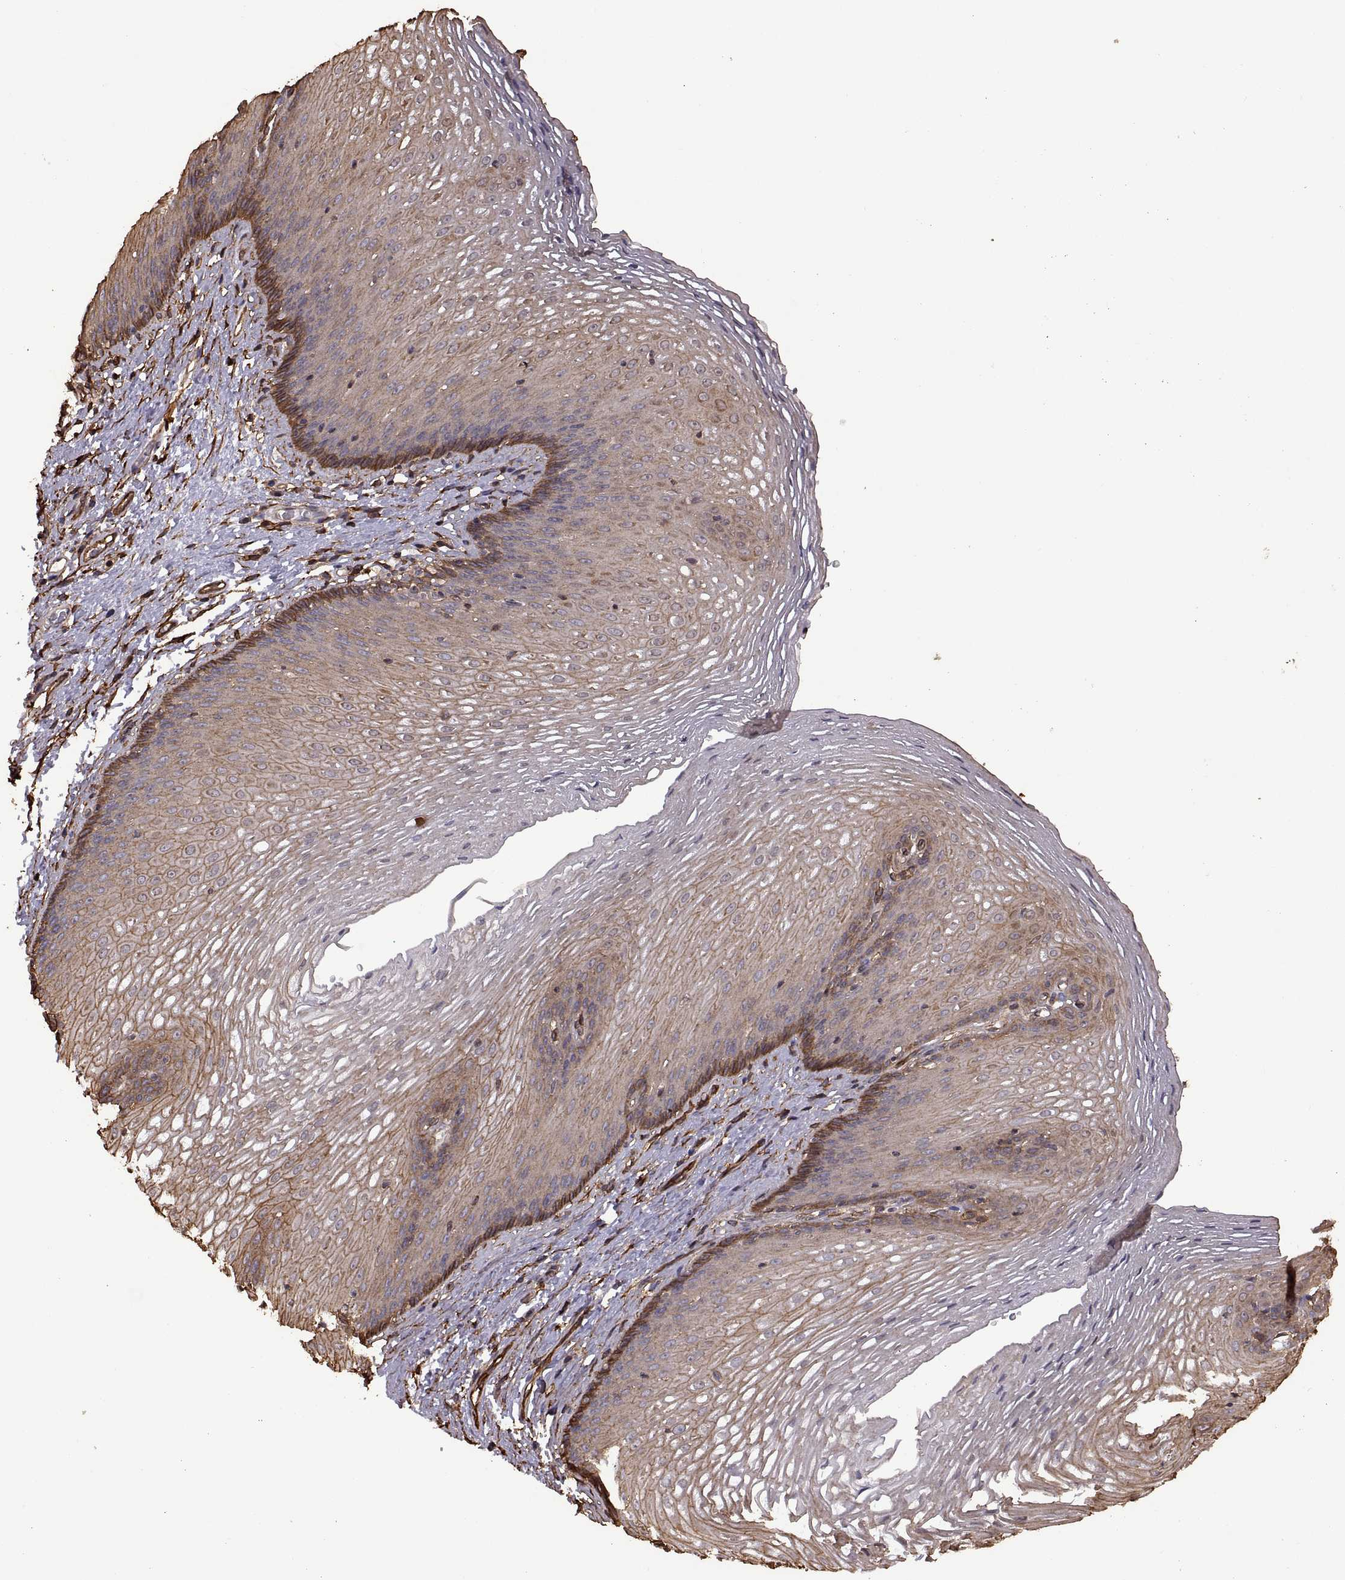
{"staining": {"intensity": "moderate", "quantity": ">75%", "location": "cytoplasmic/membranous"}, "tissue": "esophagus", "cell_type": "Squamous epithelial cells", "image_type": "normal", "snomed": [{"axis": "morphology", "description": "Normal tissue, NOS"}, {"axis": "topography", "description": "Esophagus"}], "caption": "Esophagus was stained to show a protein in brown. There is medium levels of moderate cytoplasmic/membranous positivity in approximately >75% of squamous epithelial cells.", "gene": "S100A10", "patient": {"sex": "male", "age": 76}}